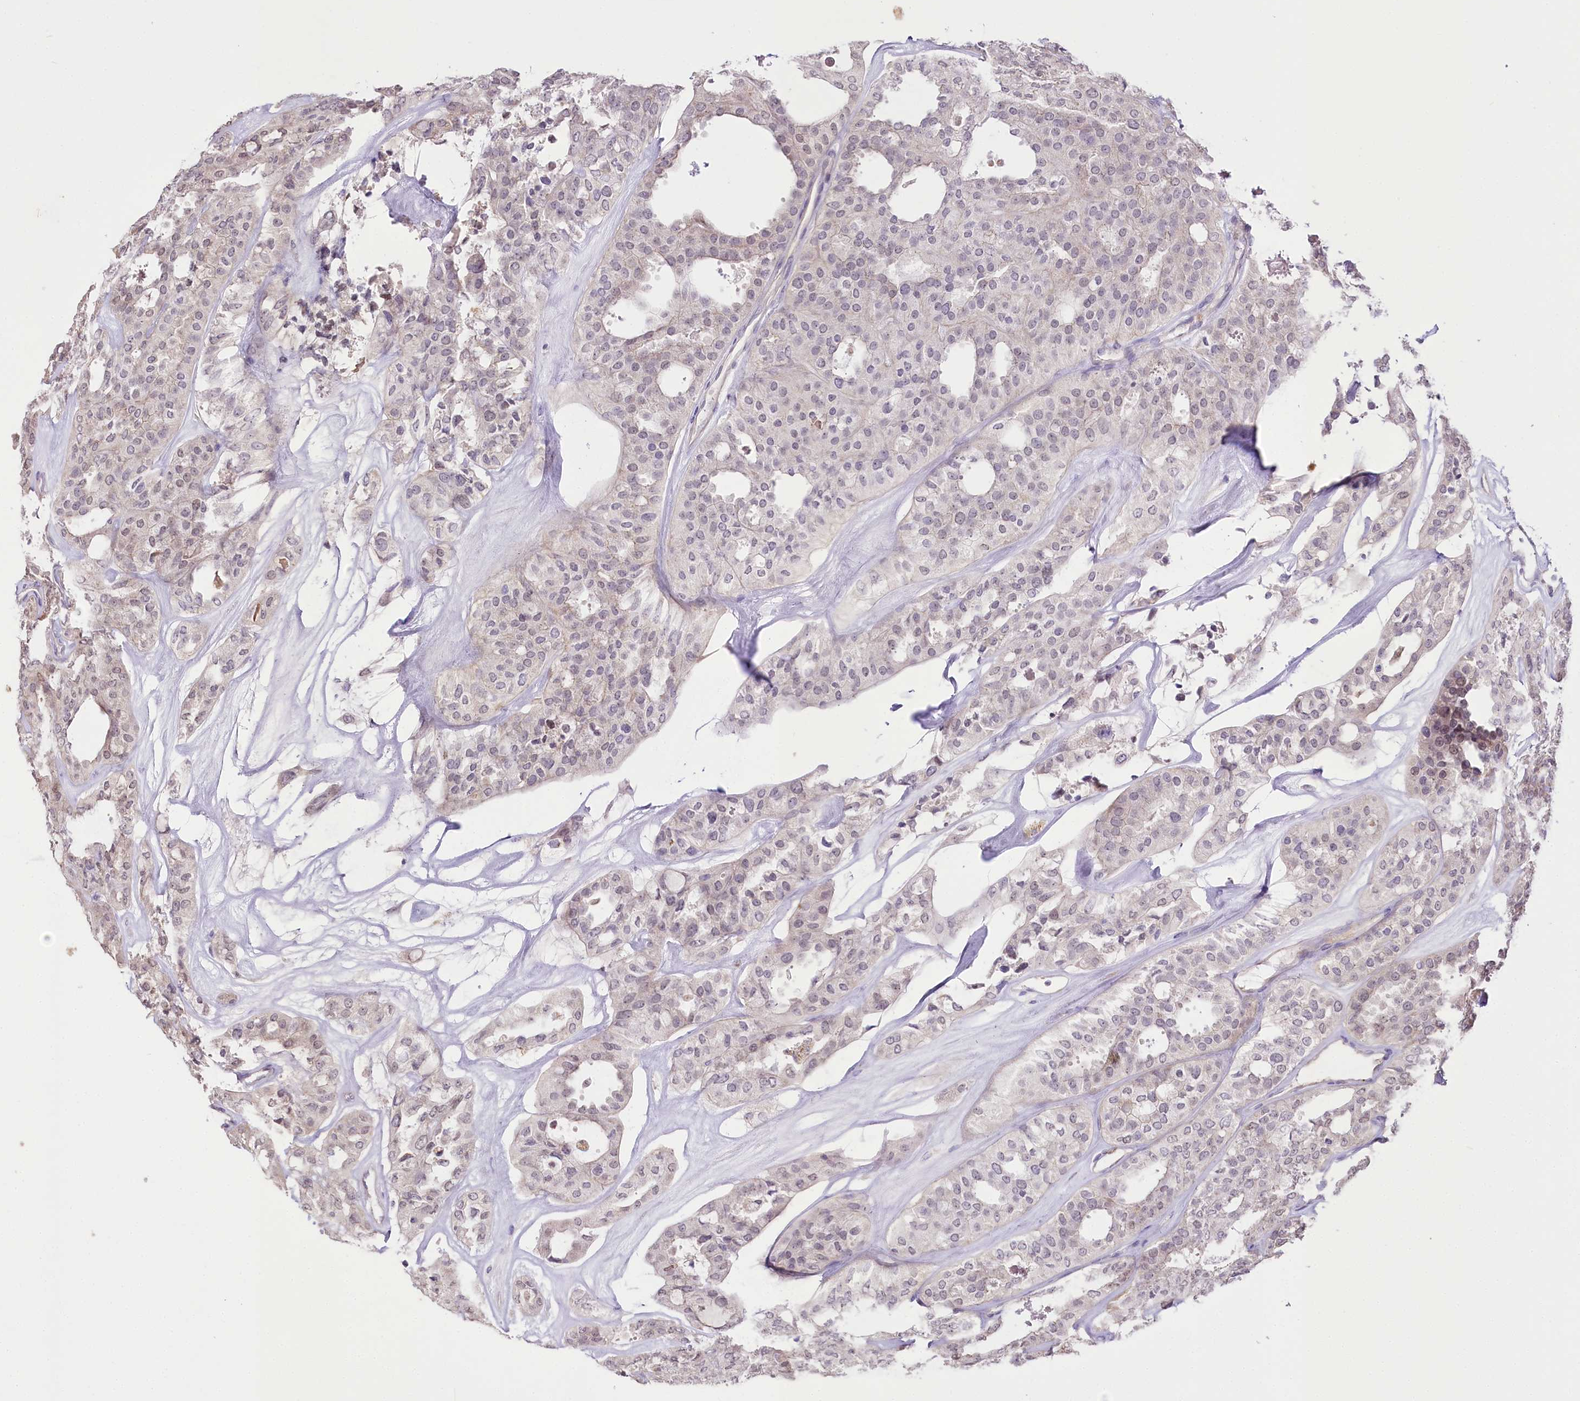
{"staining": {"intensity": "negative", "quantity": "none", "location": "none"}, "tissue": "thyroid cancer", "cell_type": "Tumor cells", "image_type": "cancer", "snomed": [{"axis": "morphology", "description": "Follicular adenoma carcinoma, NOS"}, {"axis": "topography", "description": "Thyroid gland"}], "caption": "This is an immunohistochemistry (IHC) micrograph of follicular adenoma carcinoma (thyroid). There is no staining in tumor cells.", "gene": "ZNF226", "patient": {"sex": "male", "age": 75}}